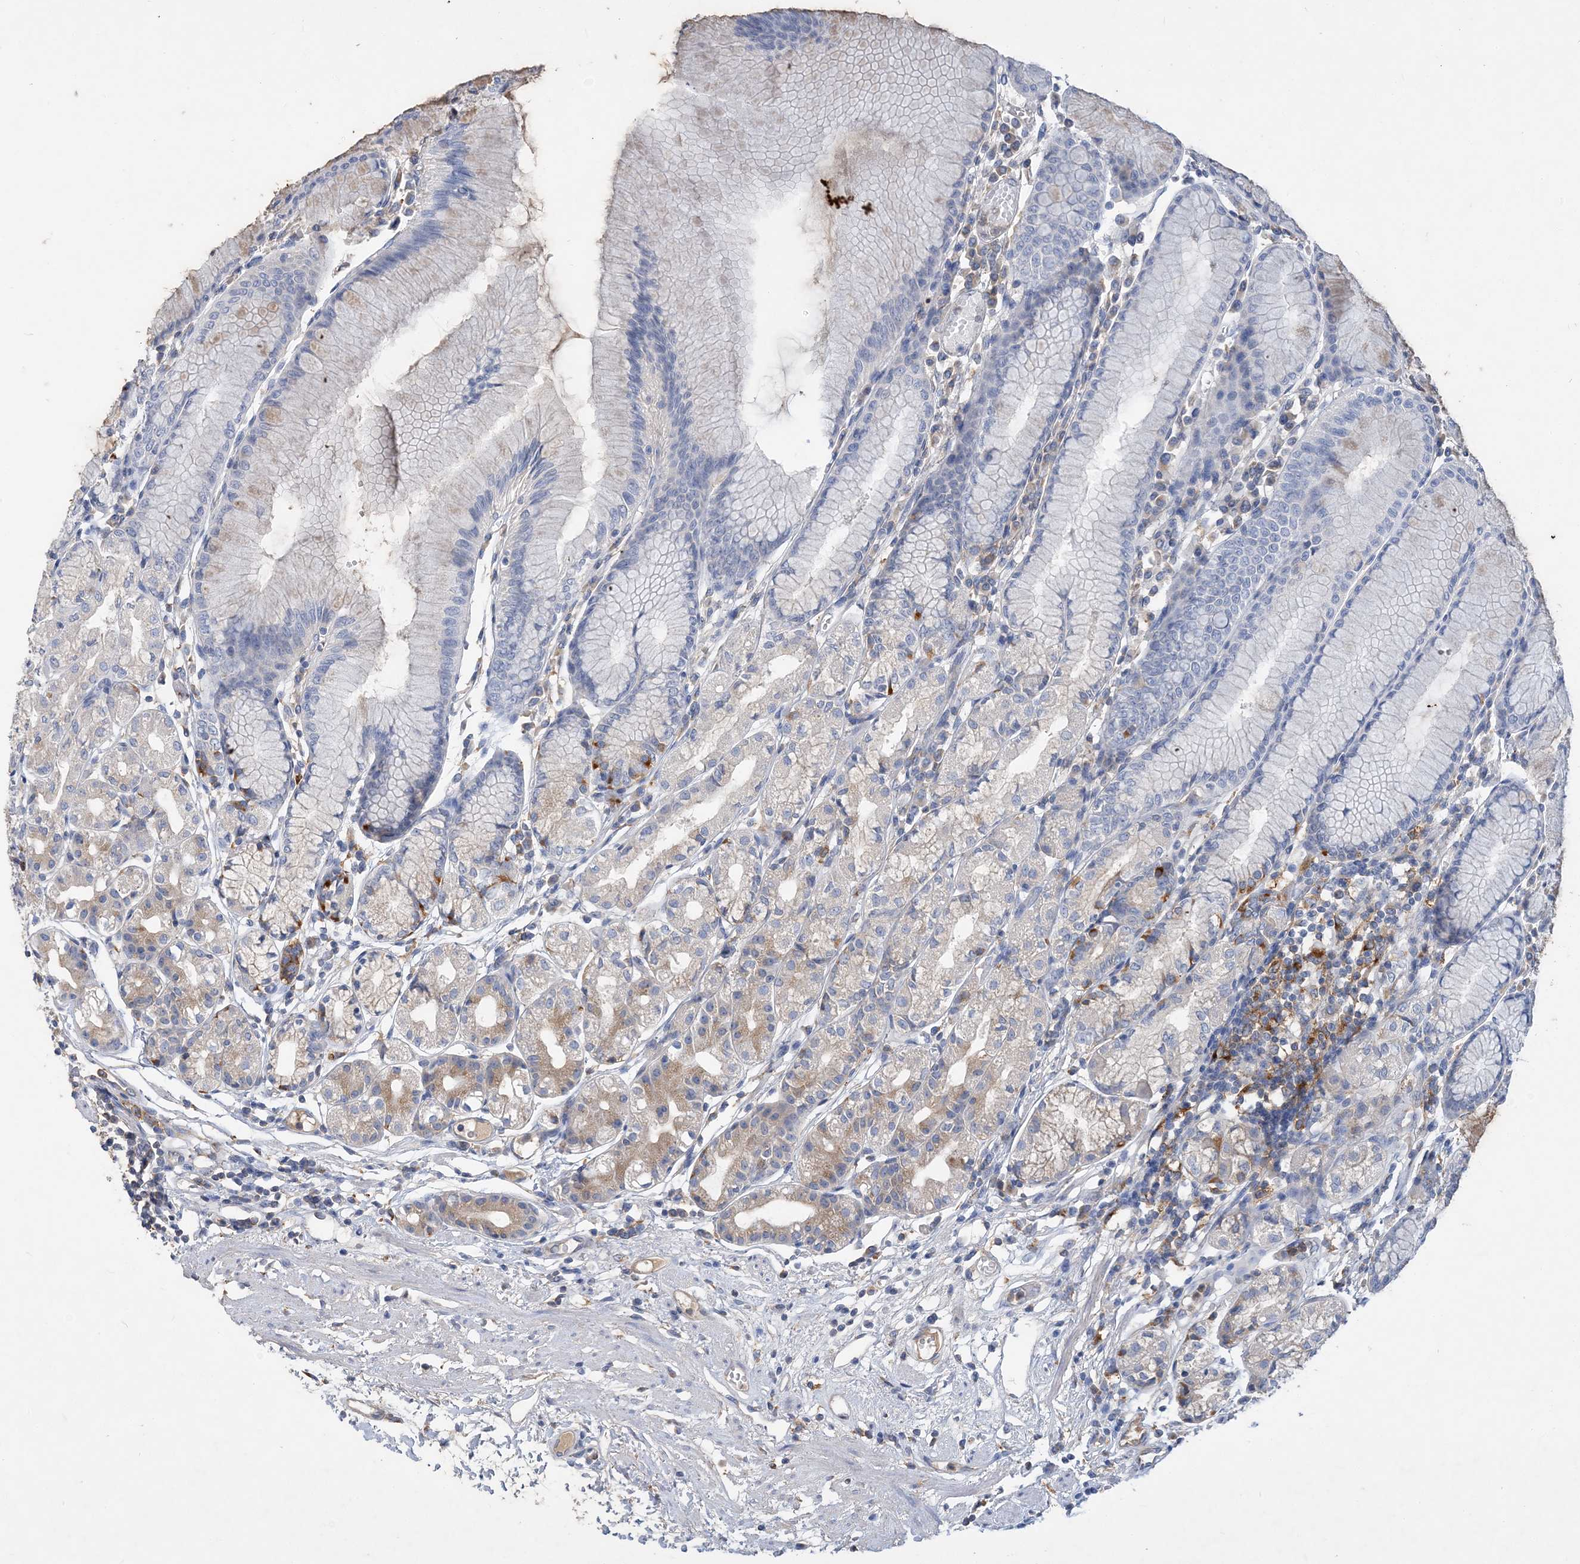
{"staining": {"intensity": "weak", "quantity": "<25%", "location": "cytoplasmic/membranous"}, "tissue": "stomach", "cell_type": "Glandular cells", "image_type": "normal", "snomed": [{"axis": "morphology", "description": "Normal tissue, NOS"}, {"axis": "topography", "description": "Stomach"}], "caption": "The image exhibits no significant positivity in glandular cells of stomach.", "gene": "GRINA", "patient": {"sex": "female", "age": 57}}